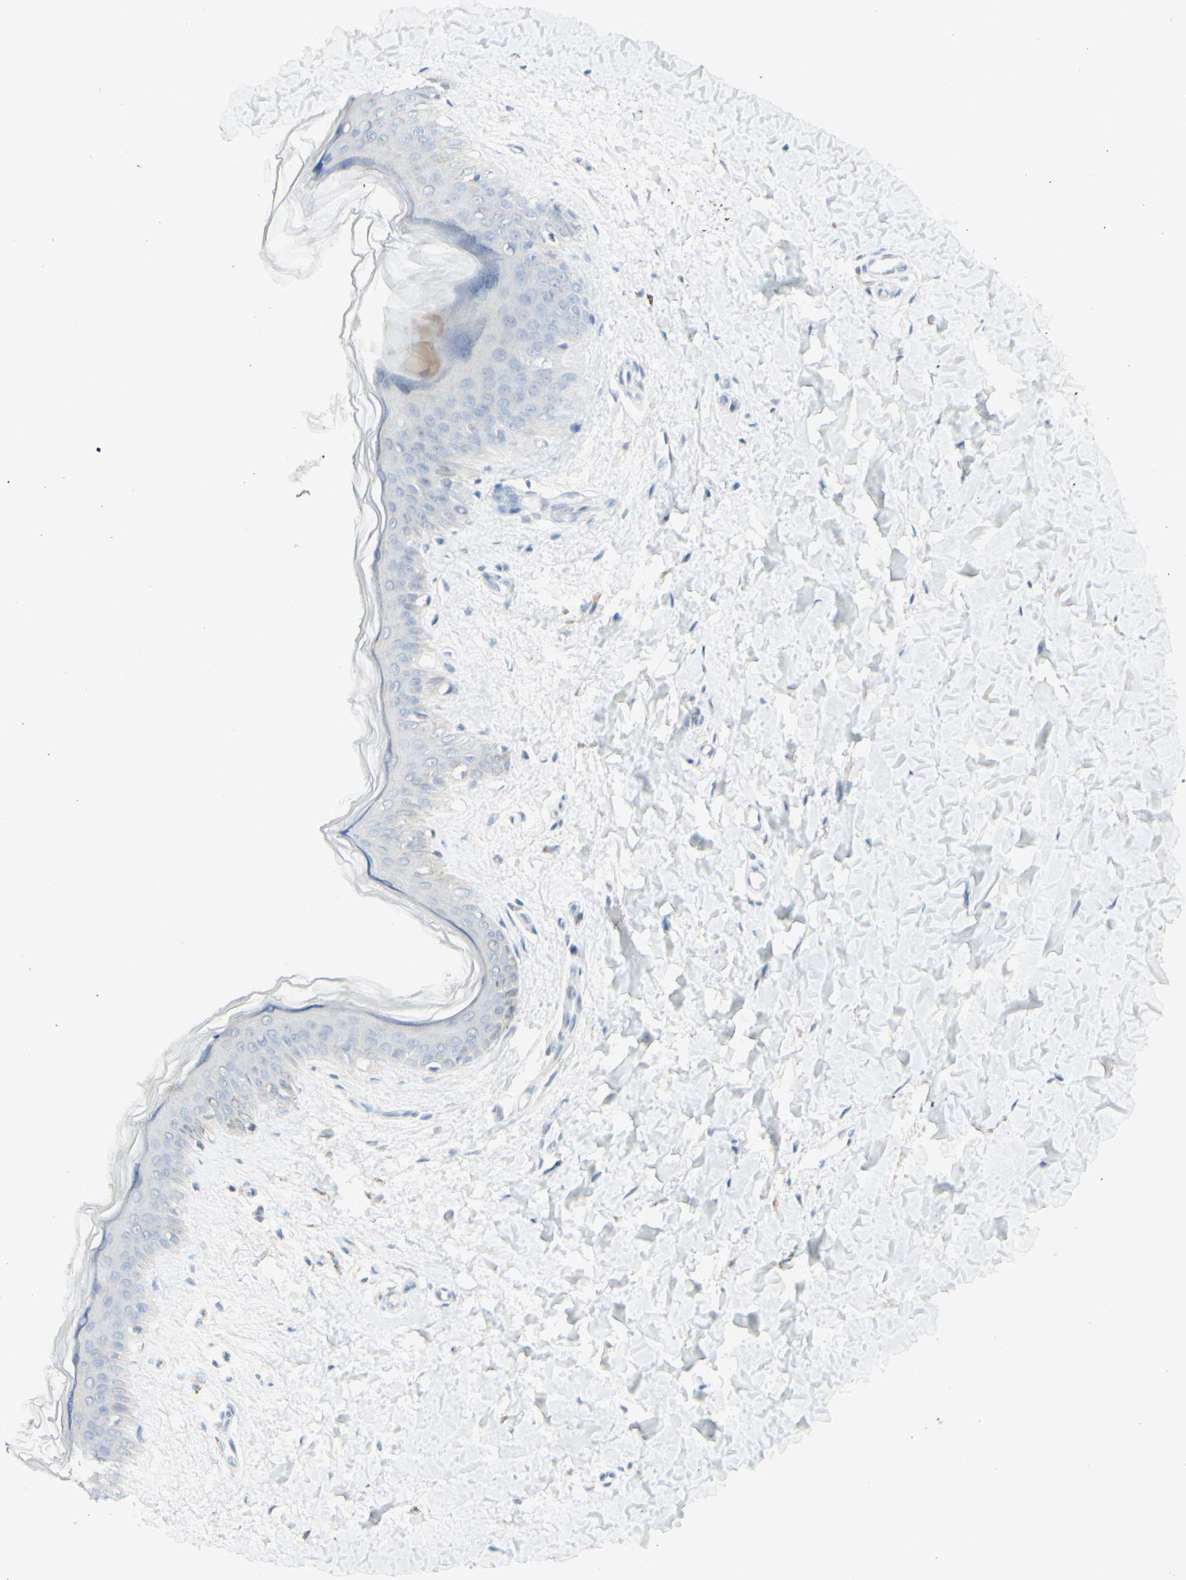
{"staining": {"intensity": "negative", "quantity": "none", "location": "none"}, "tissue": "skin", "cell_type": "Fibroblasts", "image_type": "normal", "snomed": [{"axis": "morphology", "description": "Normal tissue, NOS"}, {"axis": "topography", "description": "Skin"}], "caption": "DAB immunohistochemical staining of unremarkable skin reveals no significant staining in fibroblasts.", "gene": "ATP6V1B1", "patient": {"sex": "female", "age": 41}}